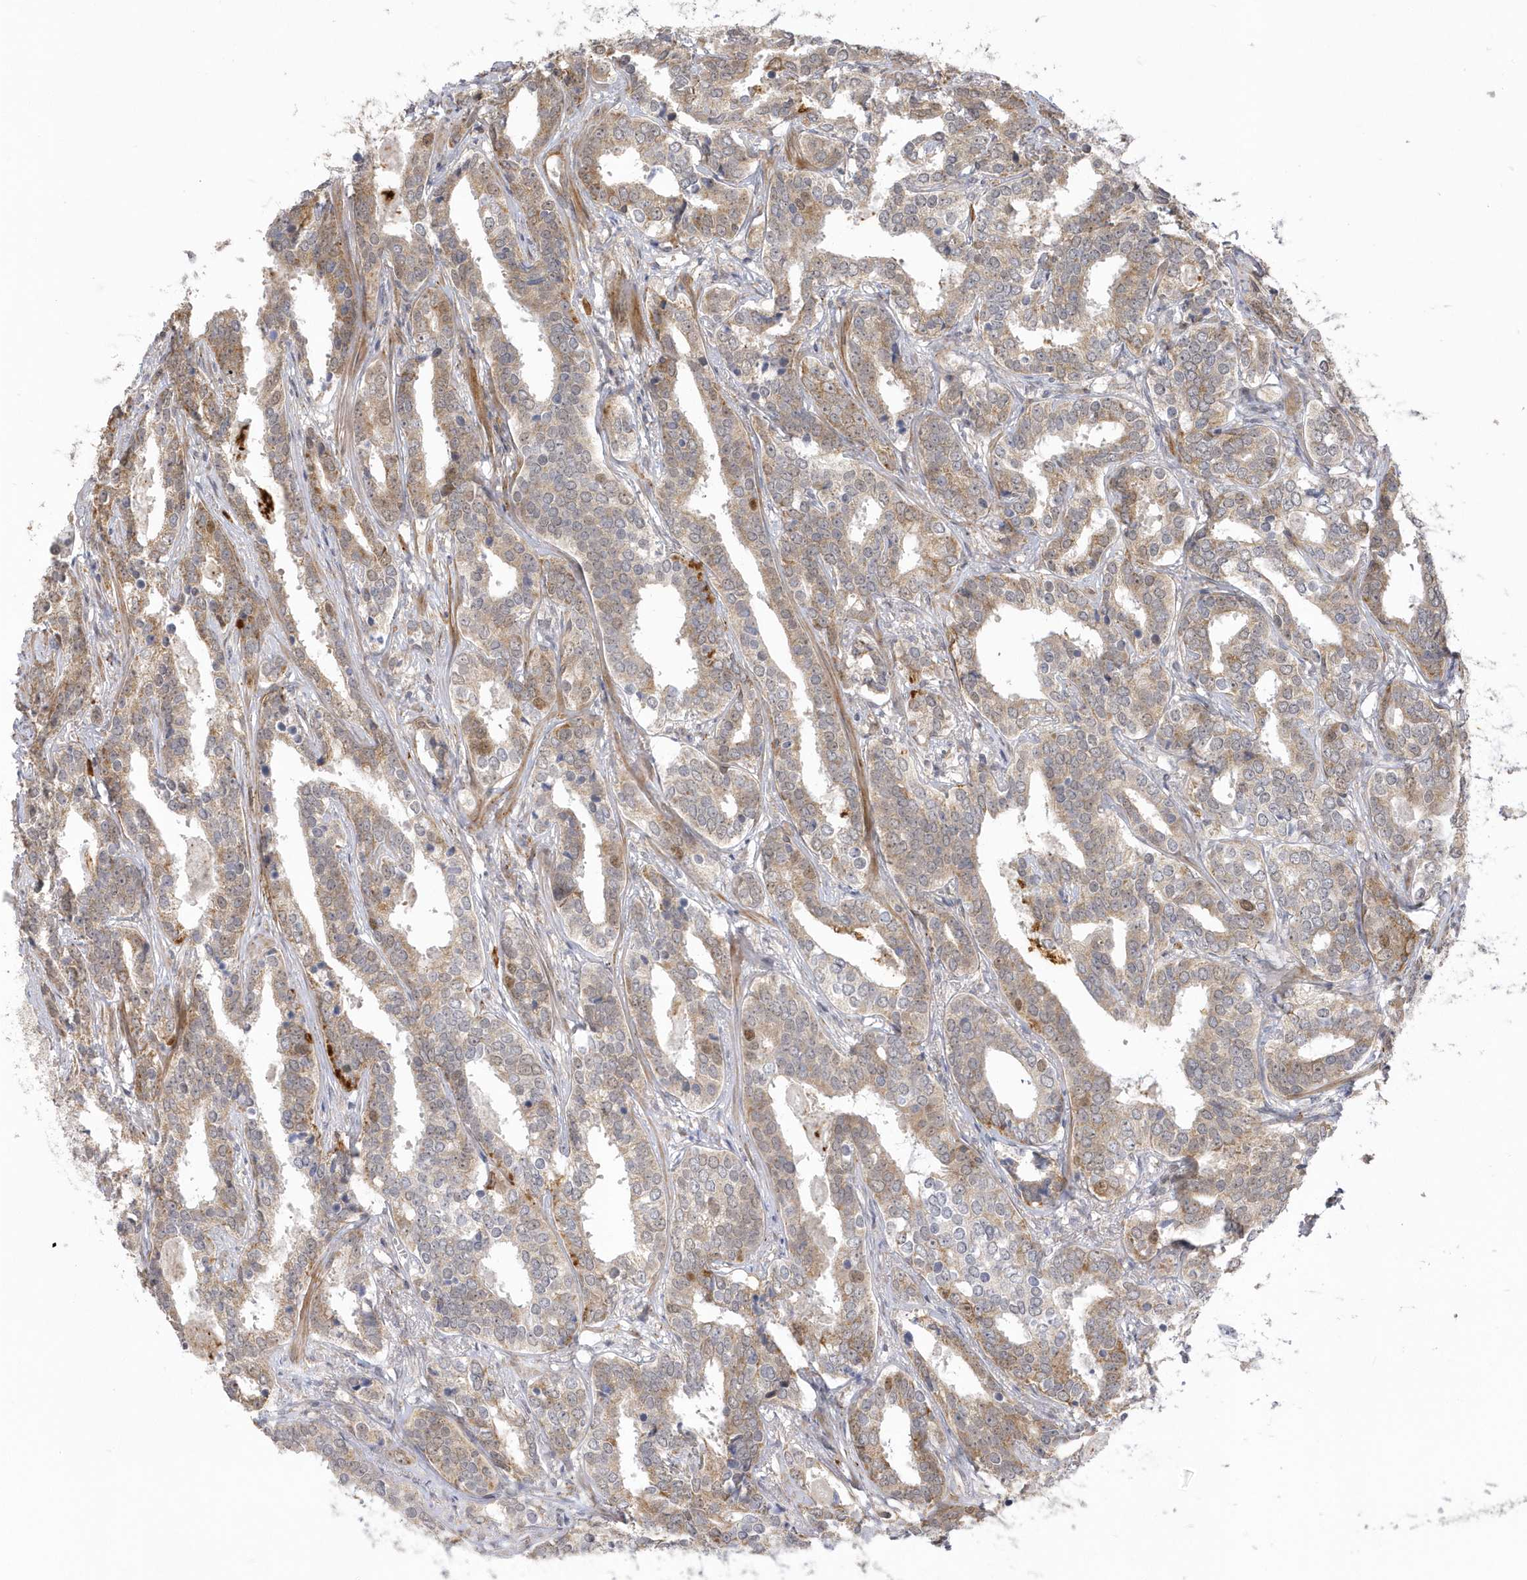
{"staining": {"intensity": "moderate", "quantity": ">75%", "location": "cytoplasmic/membranous"}, "tissue": "prostate cancer", "cell_type": "Tumor cells", "image_type": "cancer", "snomed": [{"axis": "morphology", "description": "Adenocarcinoma, High grade"}, {"axis": "topography", "description": "Prostate"}], "caption": "Protein analysis of prostate adenocarcinoma (high-grade) tissue exhibits moderate cytoplasmic/membranous staining in approximately >75% of tumor cells. (Brightfield microscopy of DAB IHC at high magnification).", "gene": "NAF1", "patient": {"sex": "male", "age": 62}}